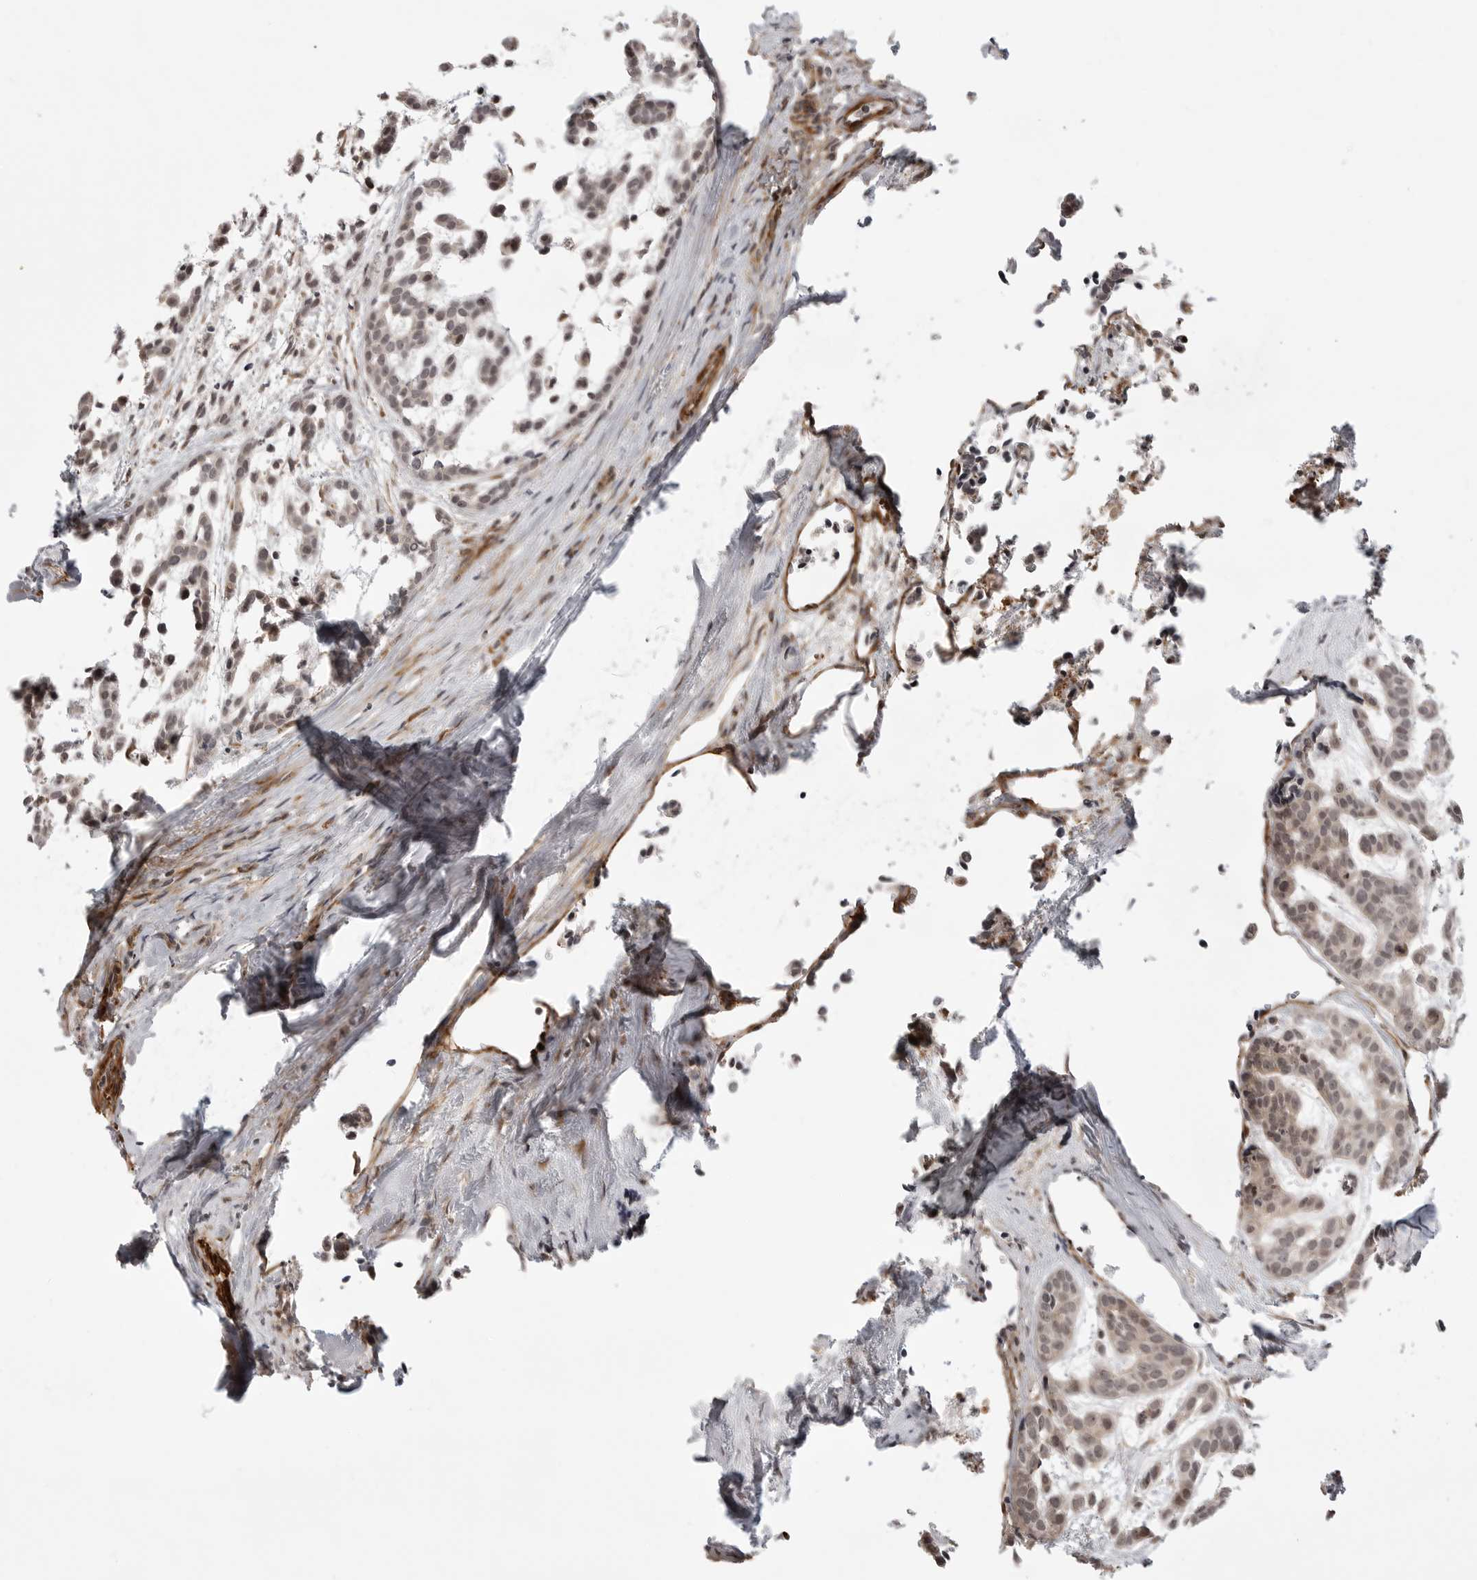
{"staining": {"intensity": "weak", "quantity": ">75%", "location": "cytoplasmic/membranous,nuclear"}, "tissue": "head and neck cancer", "cell_type": "Tumor cells", "image_type": "cancer", "snomed": [{"axis": "morphology", "description": "Adenocarcinoma, NOS"}, {"axis": "morphology", "description": "Adenoma, NOS"}, {"axis": "topography", "description": "Head-Neck"}], "caption": "Adenocarcinoma (head and neck) stained with DAB (3,3'-diaminobenzidine) immunohistochemistry (IHC) demonstrates low levels of weak cytoplasmic/membranous and nuclear staining in about >75% of tumor cells.", "gene": "TUT4", "patient": {"sex": "female", "age": 55}}